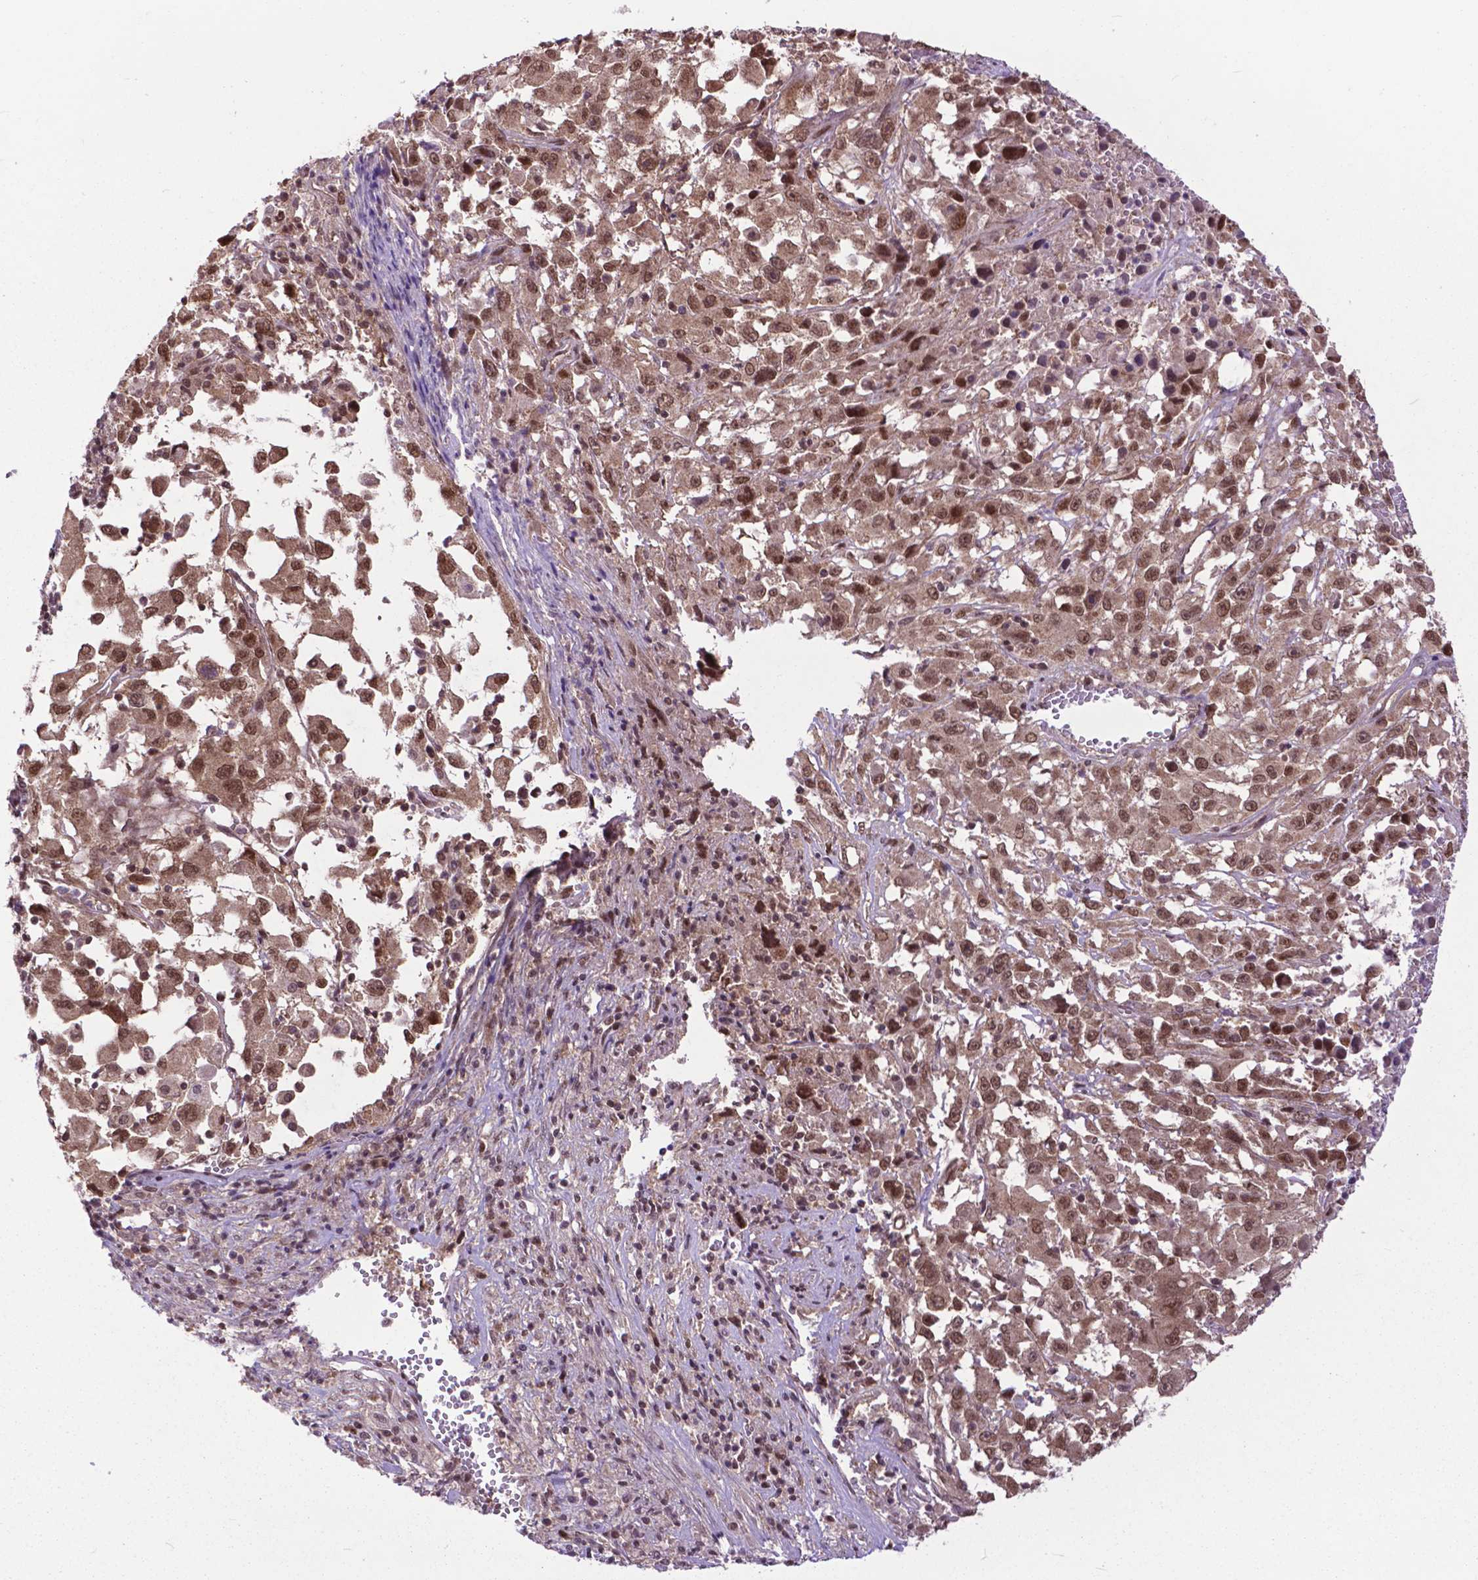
{"staining": {"intensity": "moderate", "quantity": ">75%", "location": "cytoplasmic/membranous,nuclear"}, "tissue": "melanoma", "cell_type": "Tumor cells", "image_type": "cancer", "snomed": [{"axis": "morphology", "description": "Malignant melanoma, Metastatic site"}, {"axis": "topography", "description": "Soft tissue"}], "caption": "This histopathology image shows immunohistochemistry (IHC) staining of malignant melanoma (metastatic site), with medium moderate cytoplasmic/membranous and nuclear positivity in about >75% of tumor cells.", "gene": "FAF1", "patient": {"sex": "male", "age": 50}}